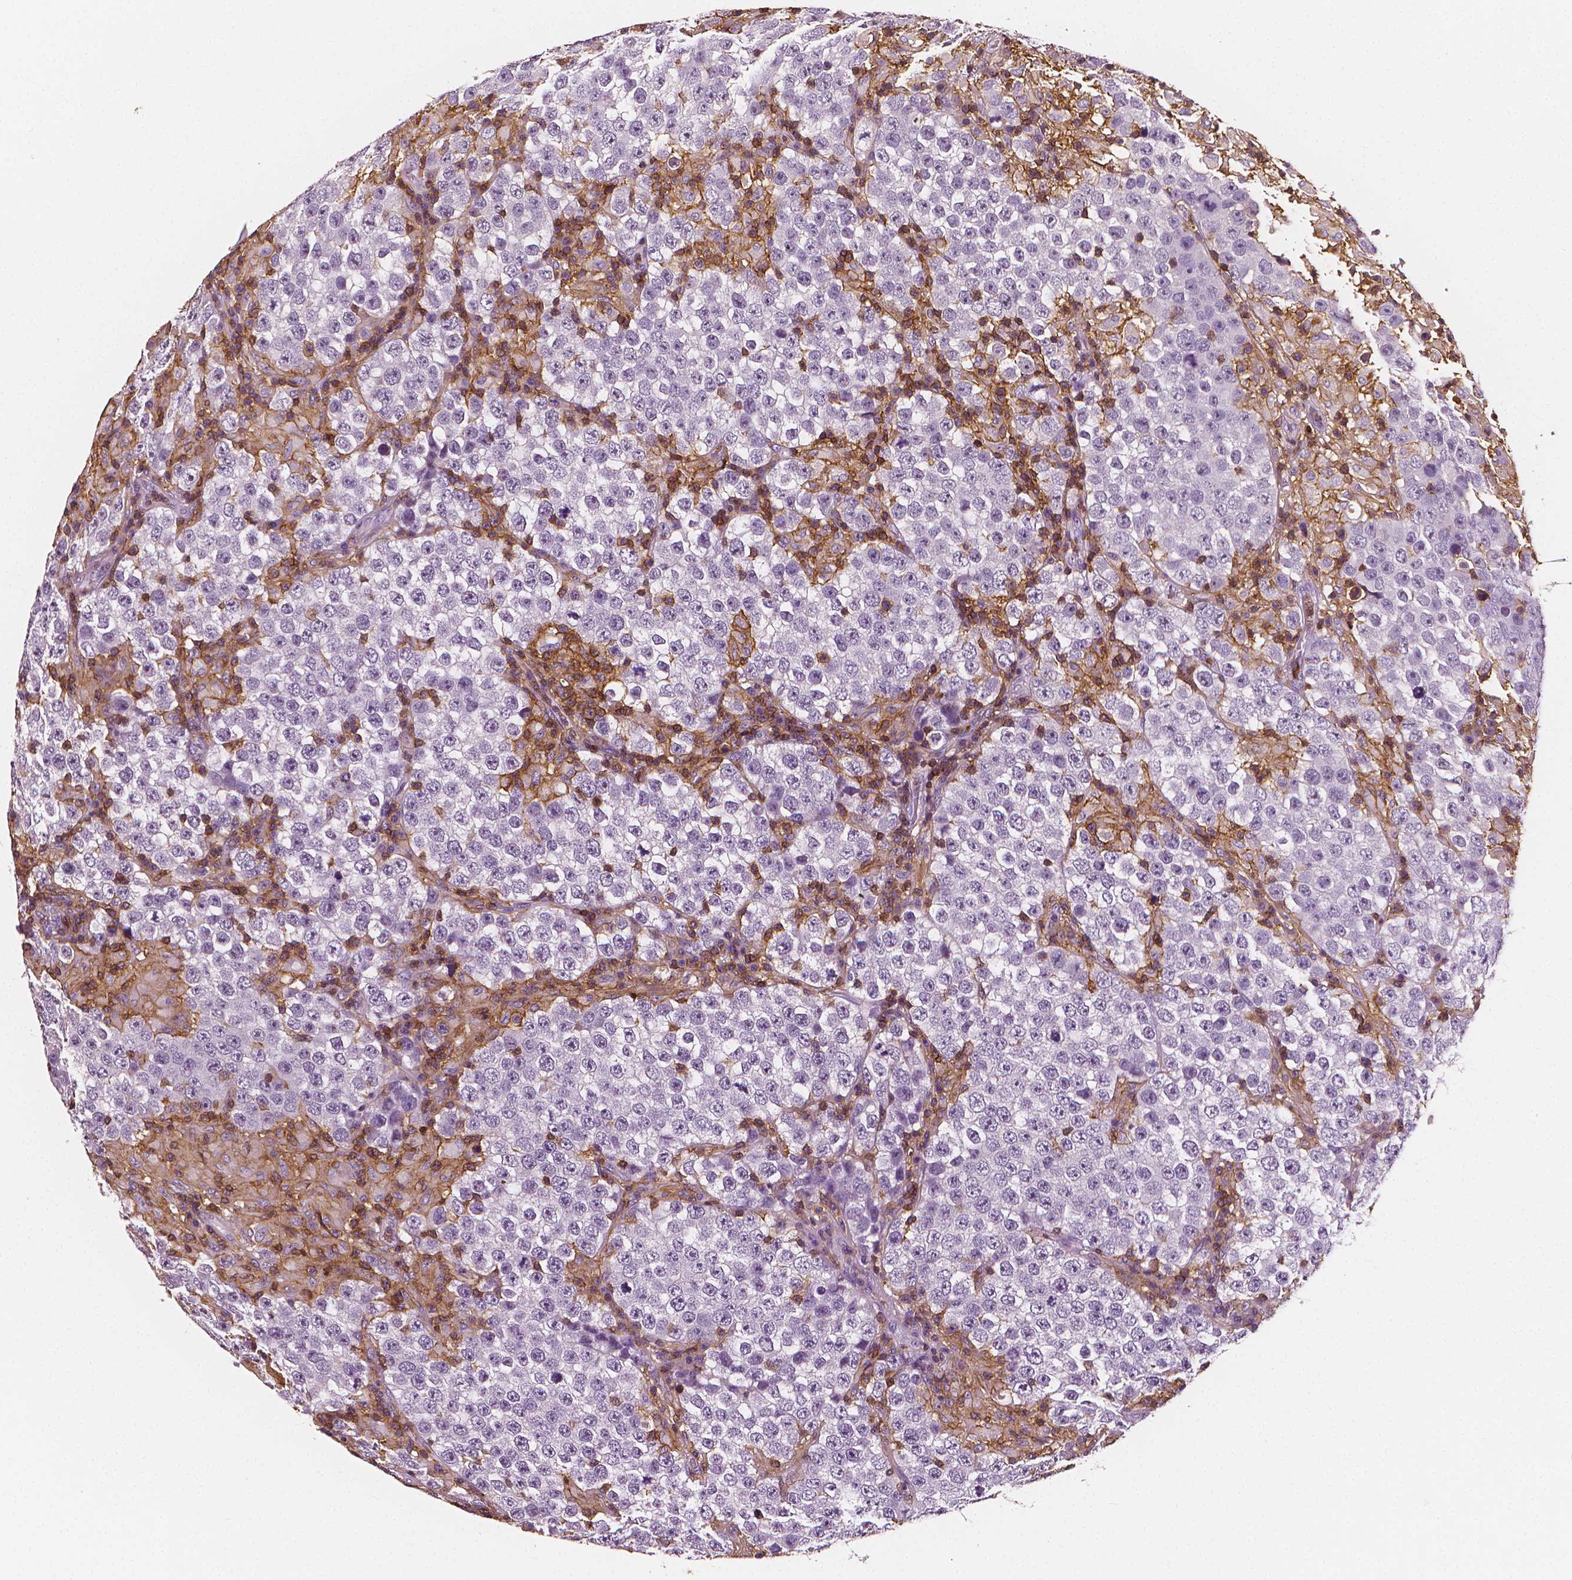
{"staining": {"intensity": "negative", "quantity": "none", "location": "none"}, "tissue": "testis cancer", "cell_type": "Tumor cells", "image_type": "cancer", "snomed": [{"axis": "morphology", "description": "Seminoma, NOS"}, {"axis": "morphology", "description": "Carcinoma, Embryonal, NOS"}, {"axis": "topography", "description": "Testis"}], "caption": "This is an immunohistochemistry (IHC) histopathology image of human embryonal carcinoma (testis). There is no expression in tumor cells.", "gene": "PTPRC", "patient": {"sex": "male", "age": 41}}